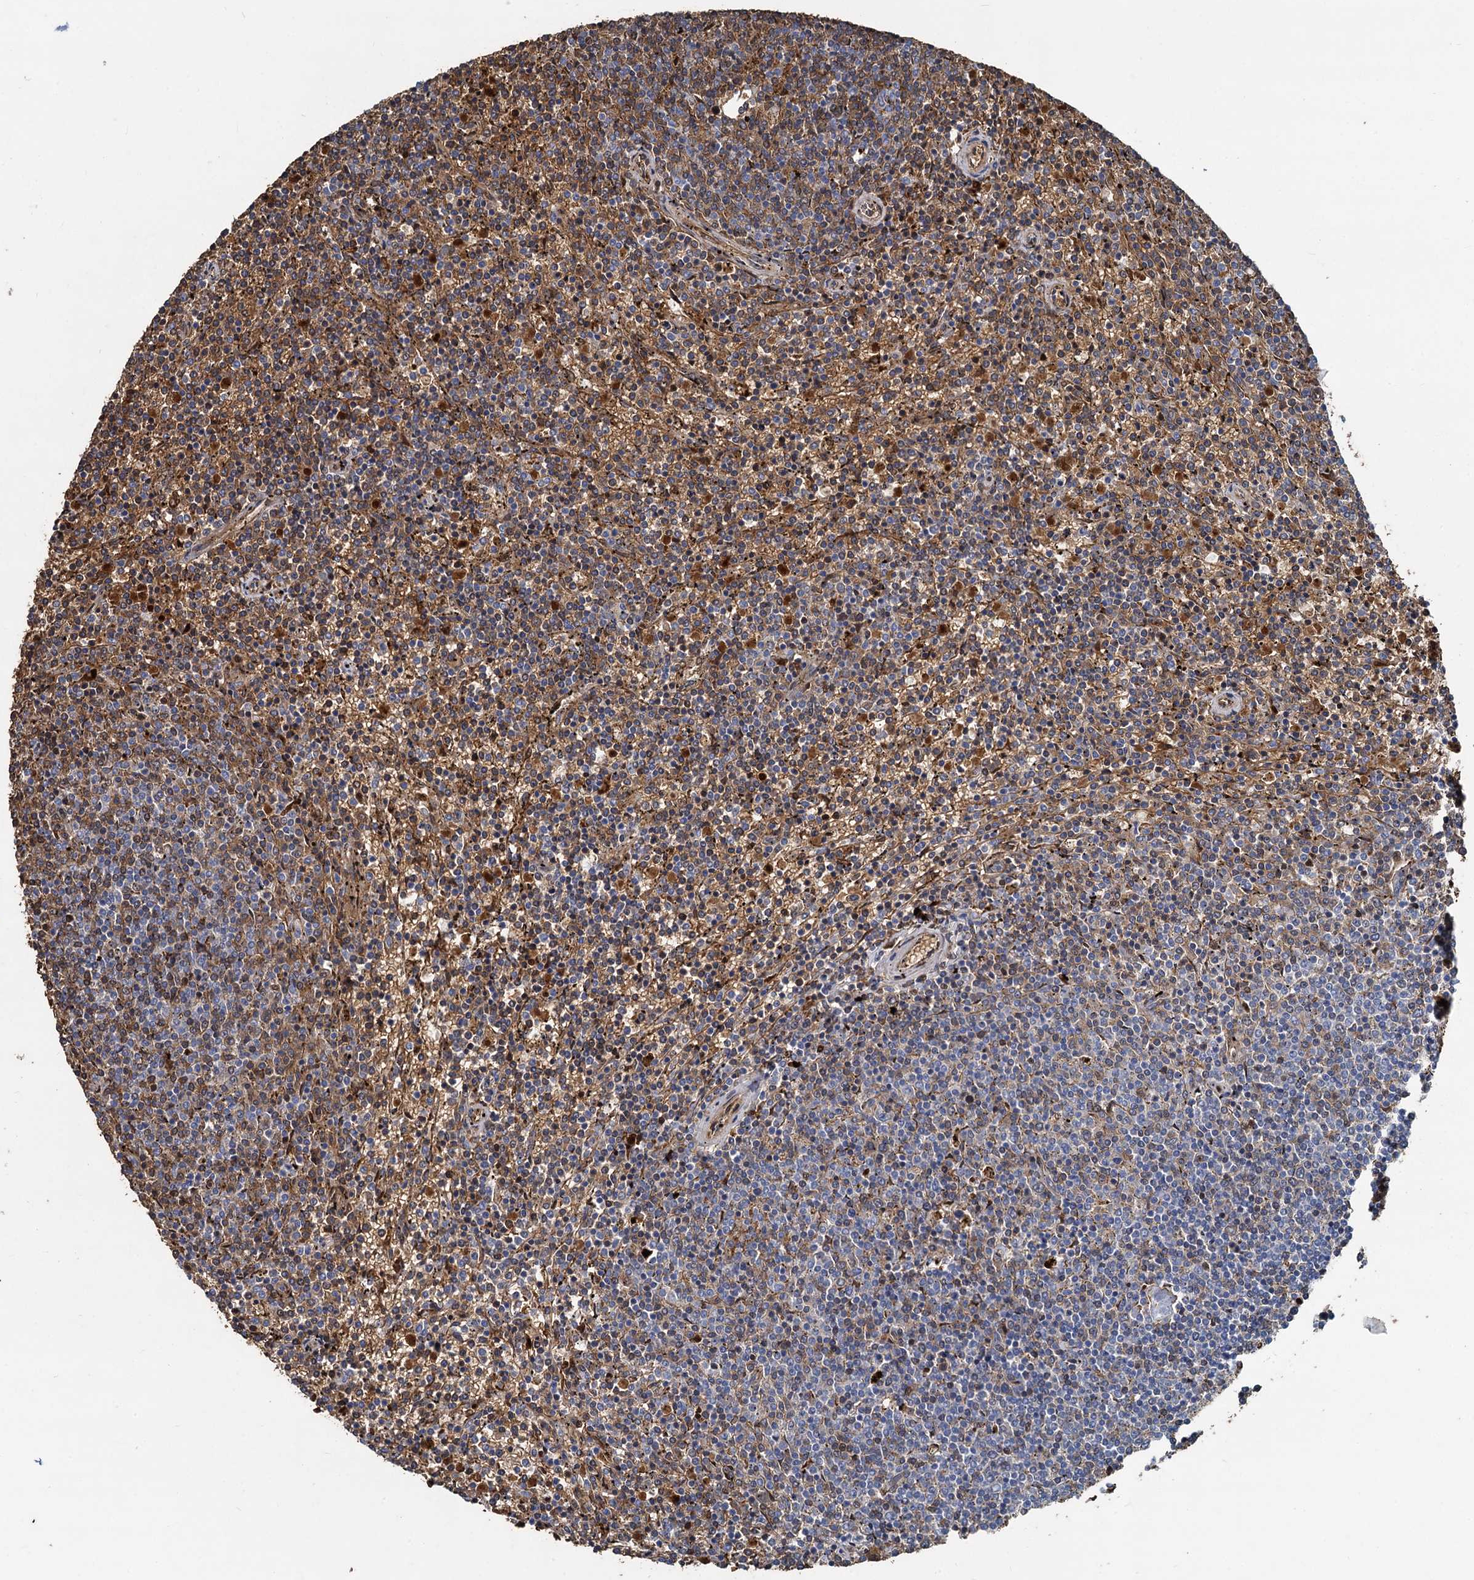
{"staining": {"intensity": "moderate", "quantity": "25%-75%", "location": "cytoplasmic/membranous"}, "tissue": "lymphoma", "cell_type": "Tumor cells", "image_type": "cancer", "snomed": [{"axis": "morphology", "description": "Malignant lymphoma, non-Hodgkin's type, Low grade"}, {"axis": "topography", "description": "Spleen"}], "caption": "Immunohistochemistry (IHC) photomicrograph of neoplastic tissue: lymphoma stained using IHC exhibits medium levels of moderate protein expression localized specifically in the cytoplasmic/membranous of tumor cells, appearing as a cytoplasmic/membranous brown color.", "gene": "TCTN2", "patient": {"sex": "female", "age": 50}}